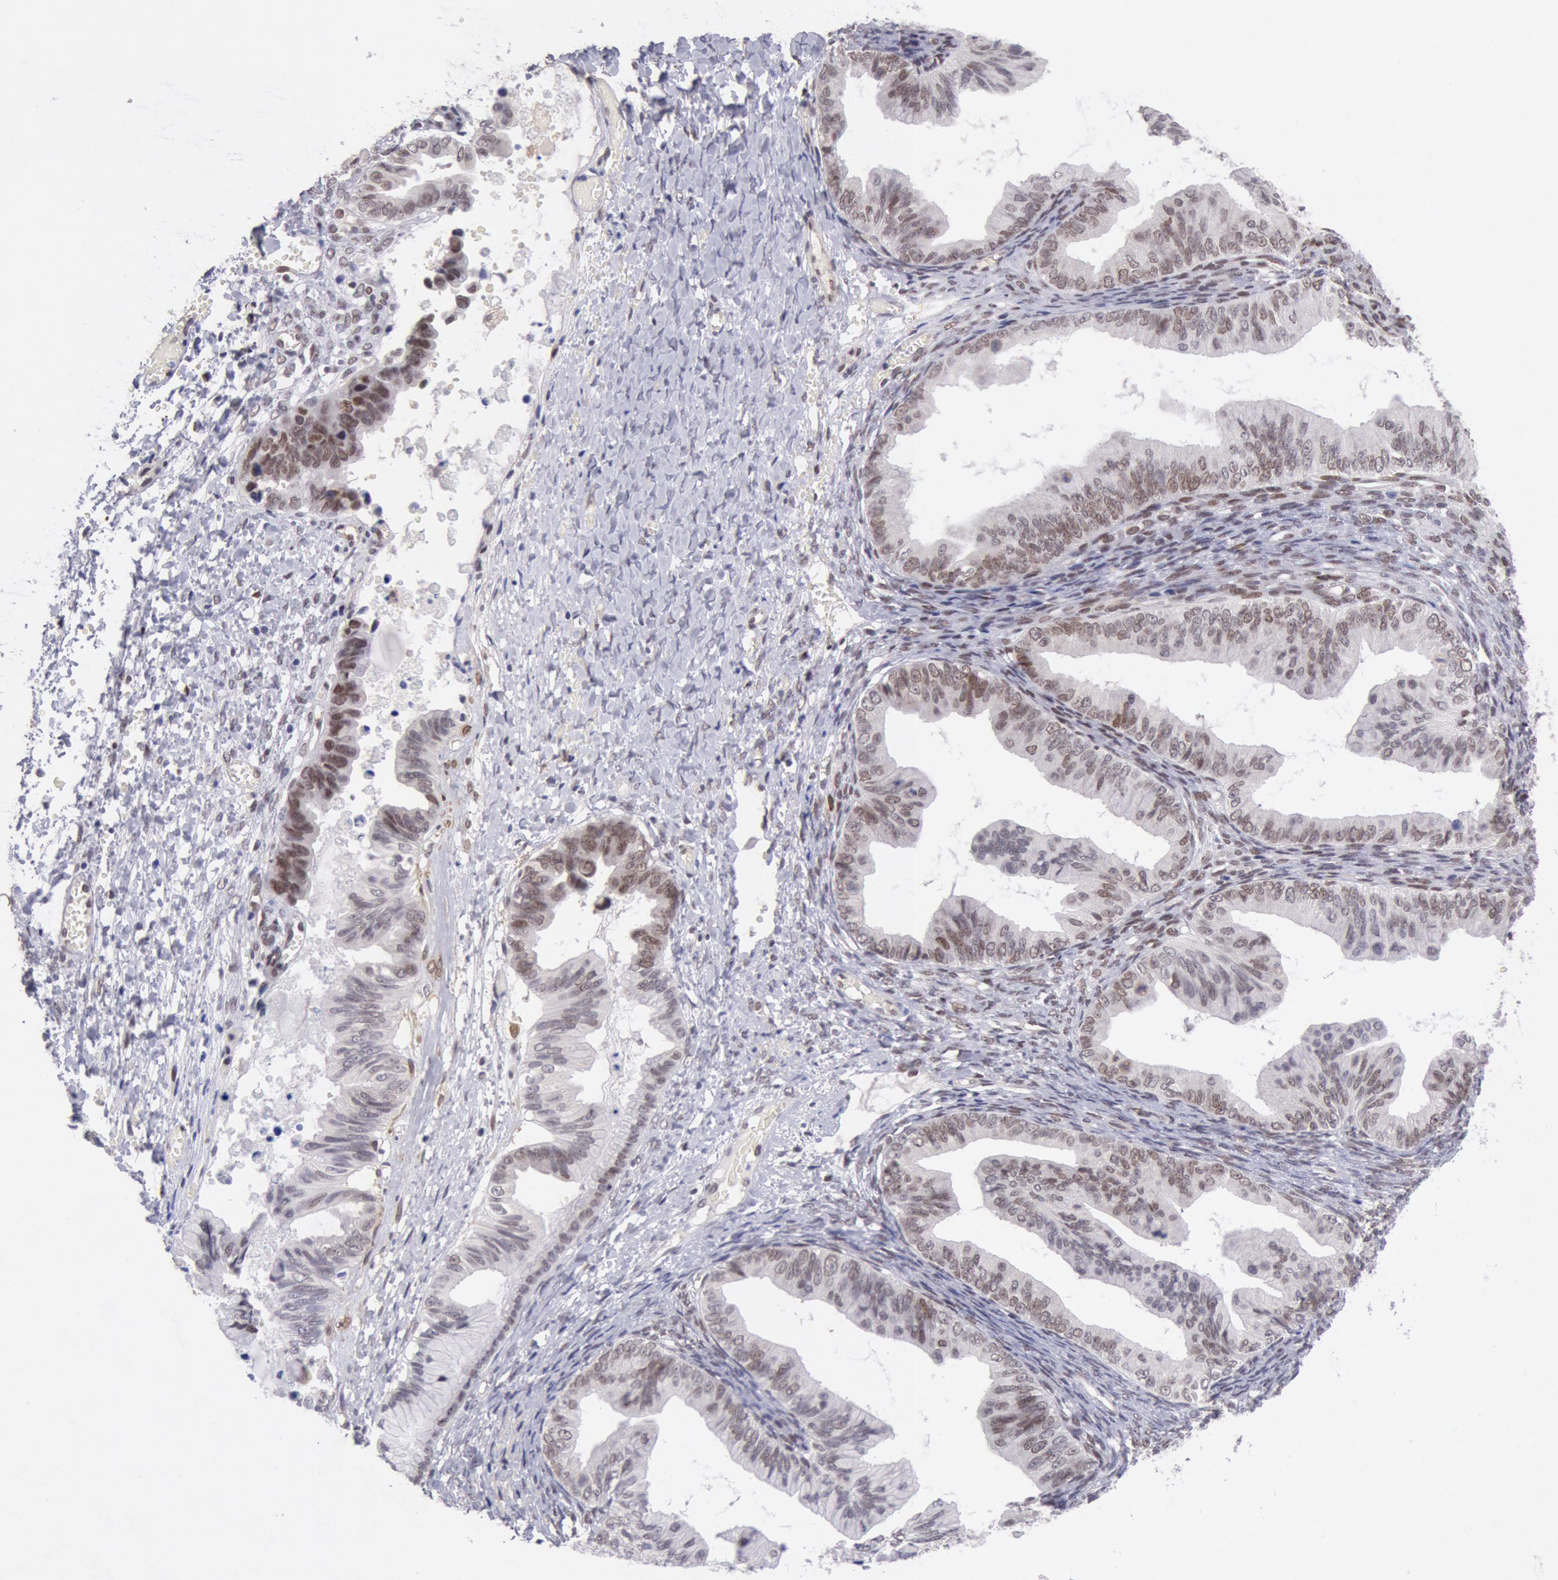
{"staining": {"intensity": "moderate", "quantity": "25%-75%", "location": "nuclear"}, "tissue": "ovarian cancer", "cell_type": "Tumor cells", "image_type": "cancer", "snomed": [{"axis": "morphology", "description": "Cystadenocarcinoma, mucinous, NOS"}, {"axis": "topography", "description": "Ovary"}], "caption": "Immunohistochemical staining of ovarian mucinous cystadenocarcinoma displays medium levels of moderate nuclear positivity in about 25%-75% of tumor cells.", "gene": "CDKN2B", "patient": {"sex": "female", "age": 36}}